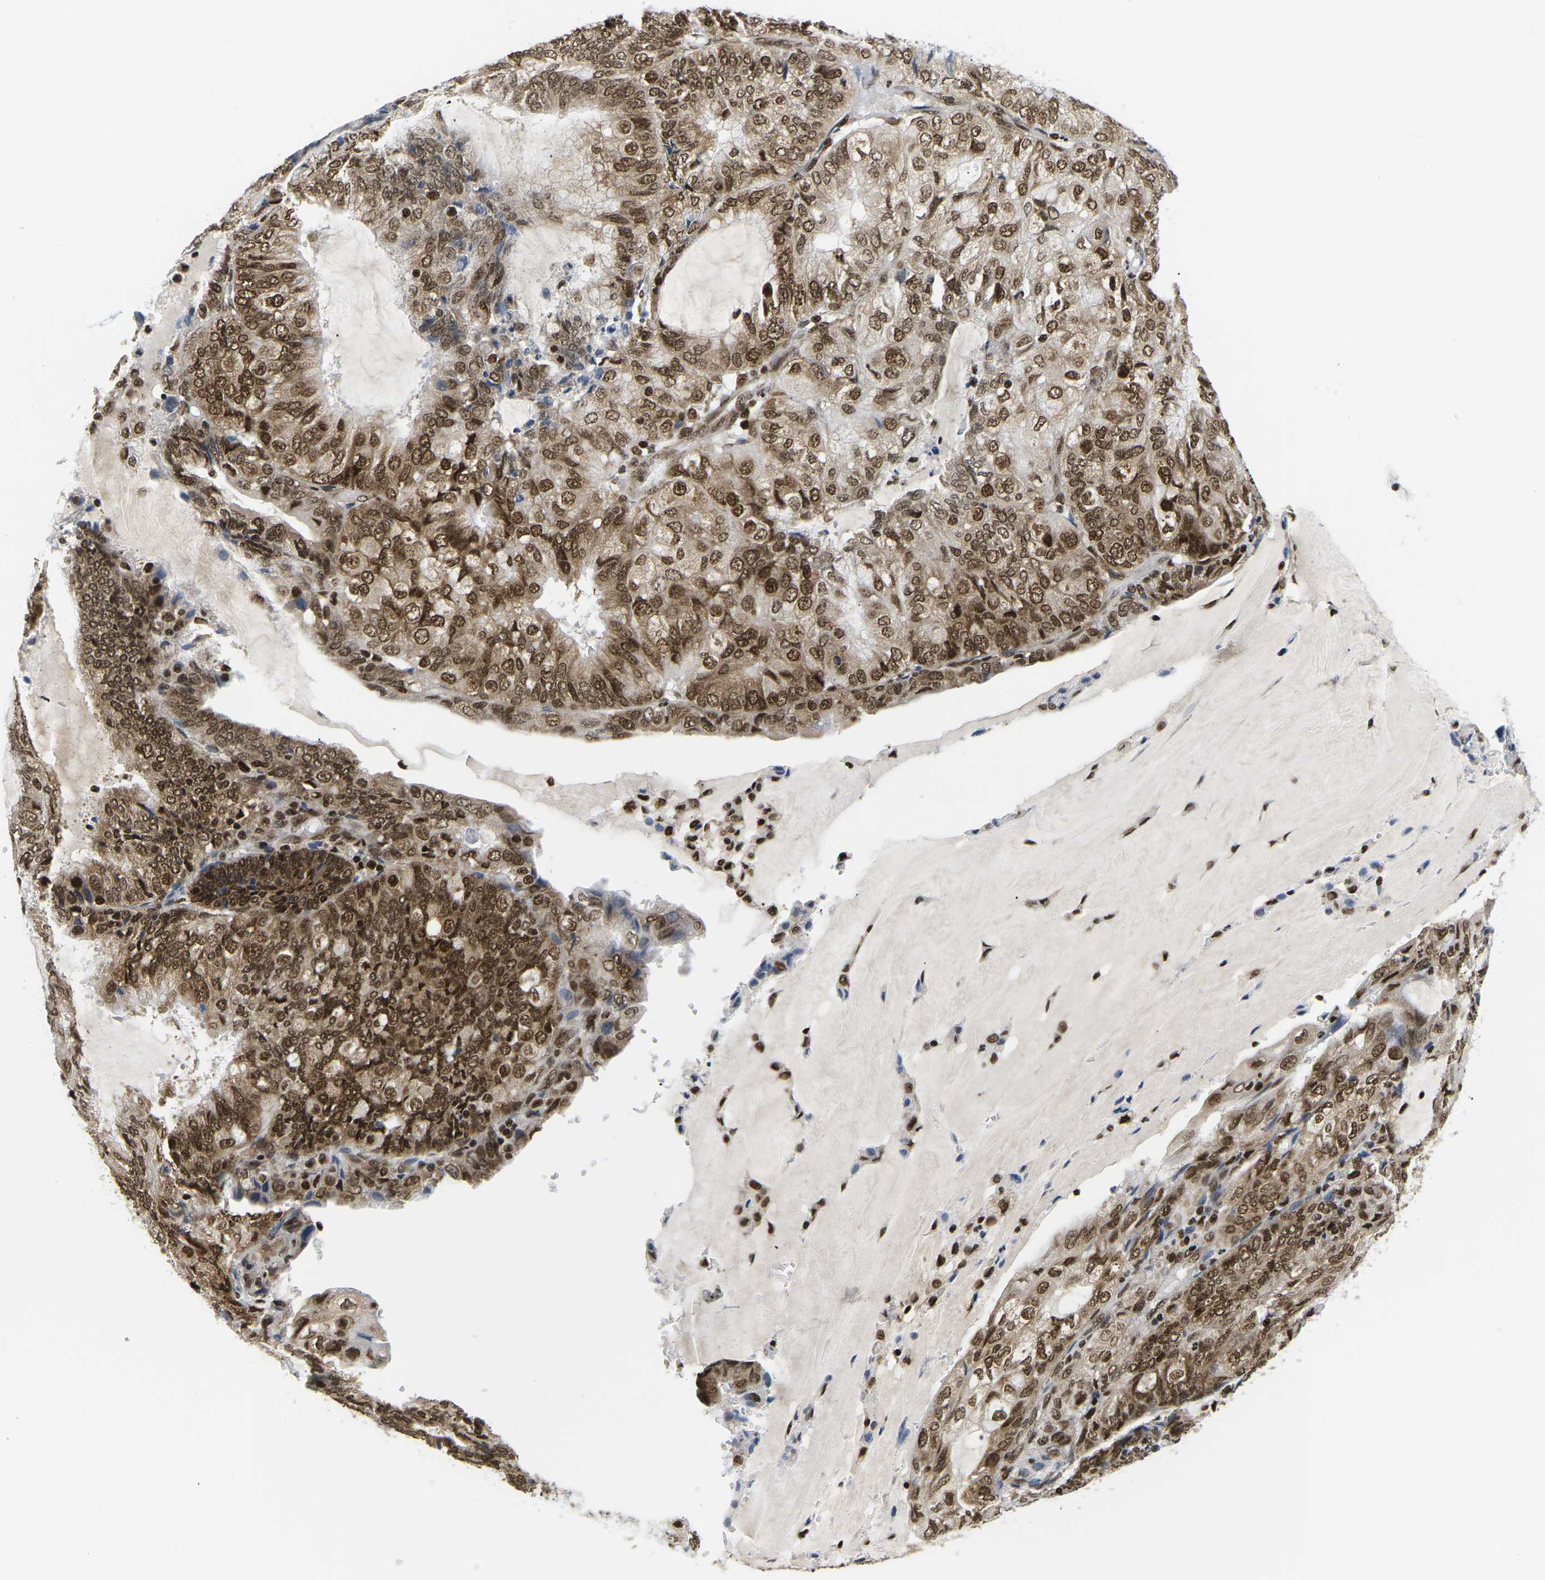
{"staining": {"intensity": "strong", "quantity": ">75%", "location": "cytoplasmic/membranous,nuclear"}, "tissue": "endometrial cancer", "cell_type": "Tumor cells", "image_type": "cancer", "snomed": [{"axis": "morphology", "description": "Adenocarcinoma, NOS"}, {"axis": "topography", "description": "Endometrium"}], "caption": "A histopathology image of endometrial adenocarcinoma stained for a protein exhibits strong cytoplasmic/membranous and nuclear brown staining in tumor cells. The staining was performed using DAB (3,3'-diaminobenzidine), with brown indicating positive protein expression. Nuclei are stained blue with hematoxylin.", "gene": "CELF1", "patient": {"sex": "female", "age": 81}}